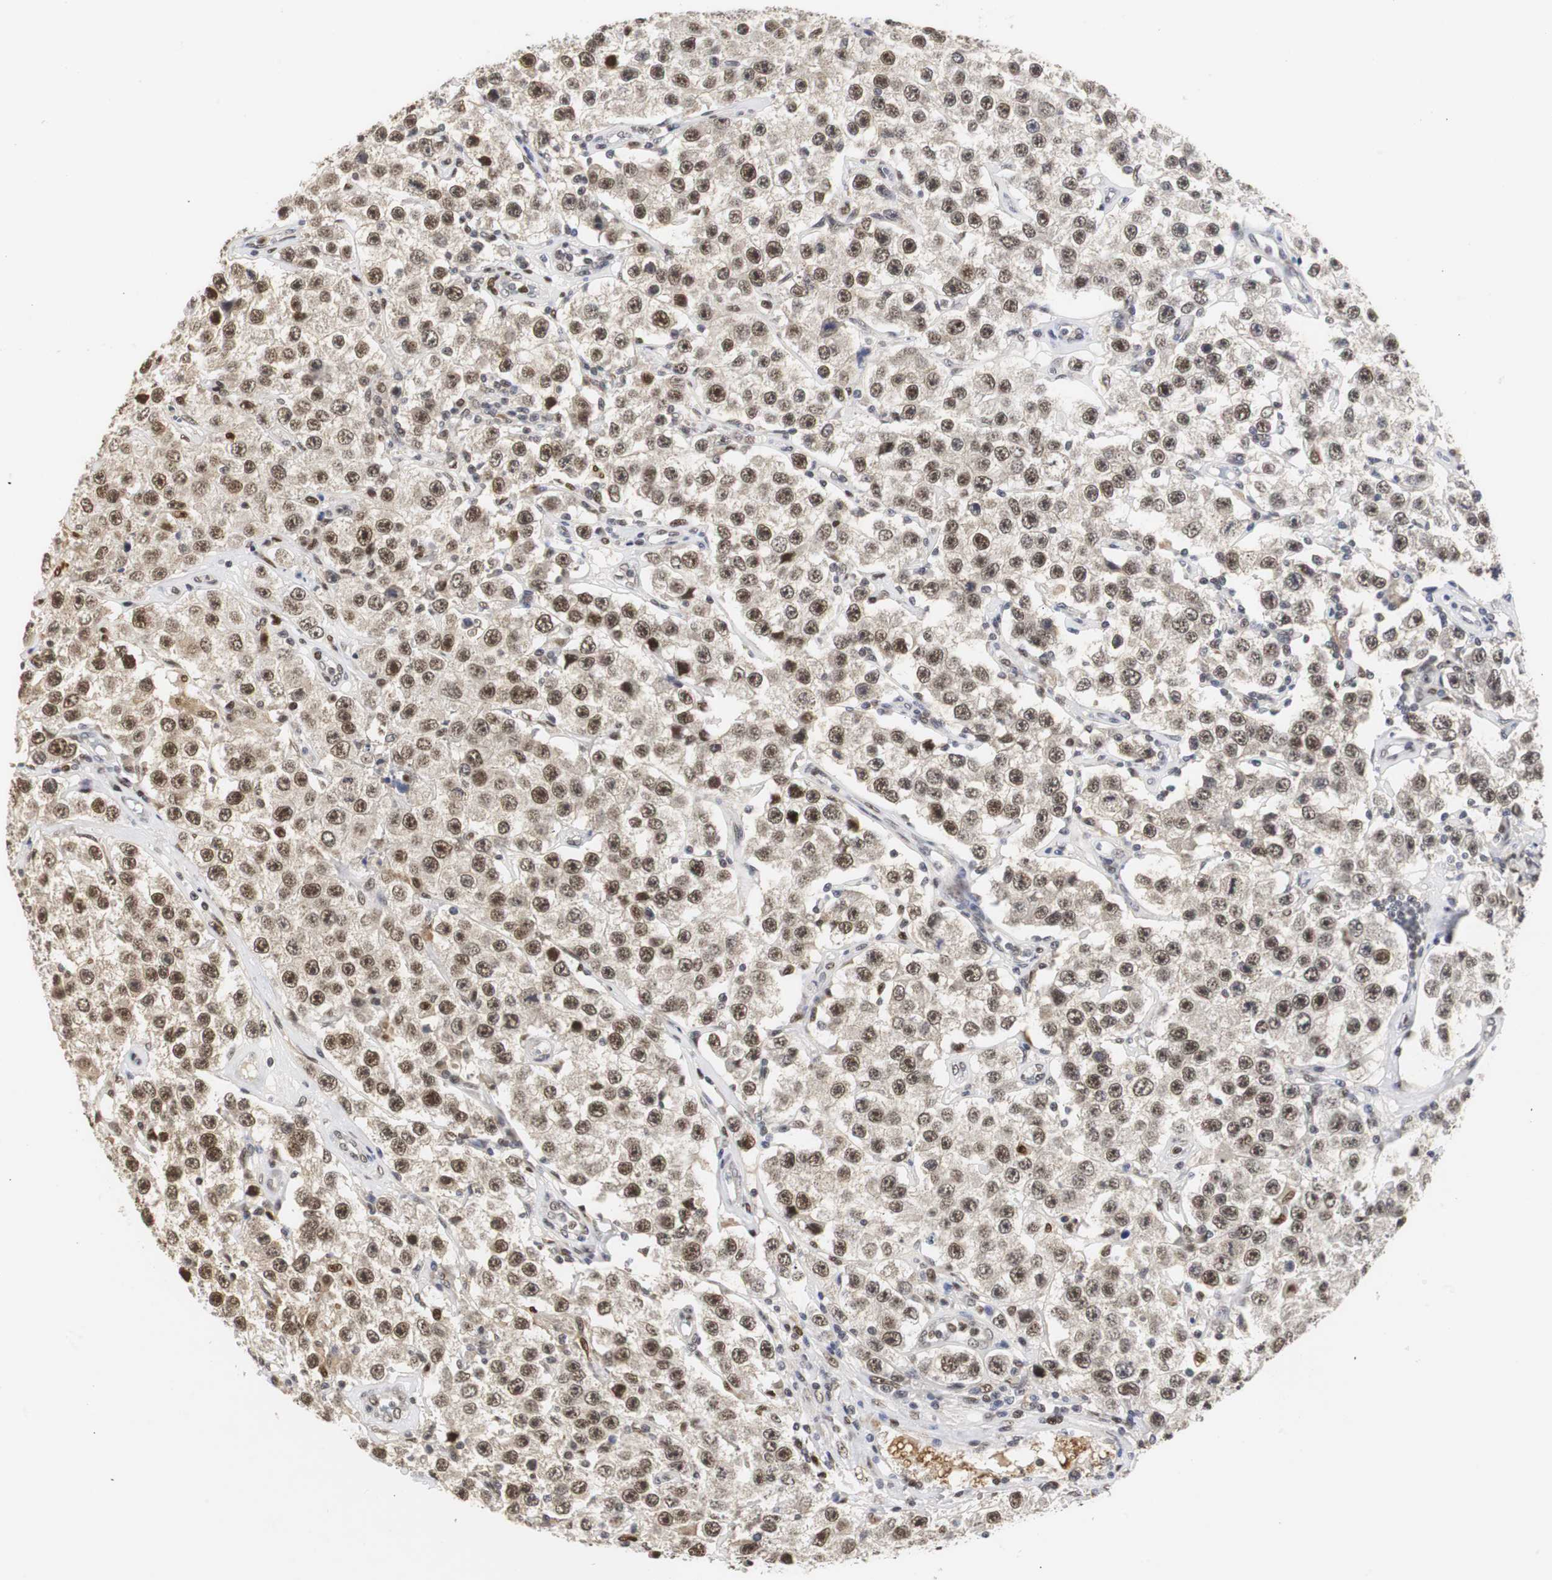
{"staining": {"intensity": "strong", "quantity": ">75%", "location": "nuclear"}, "tissue": "testis cancer", "cell_type": "Tumor cells", "image_type": "cancer", "snomed": [{"axis": "morphology", "description": "Seminoma, NOS"}, {"axis": "topography", "description": "Testis"}], "caption": "The histopathology image reveals a brown stain indicating the presence of a protein in the nuclear of tumor cells in testis cancer.", "gene": "ZFC3H1", "patient": {"sex": "male", "age": 52}}